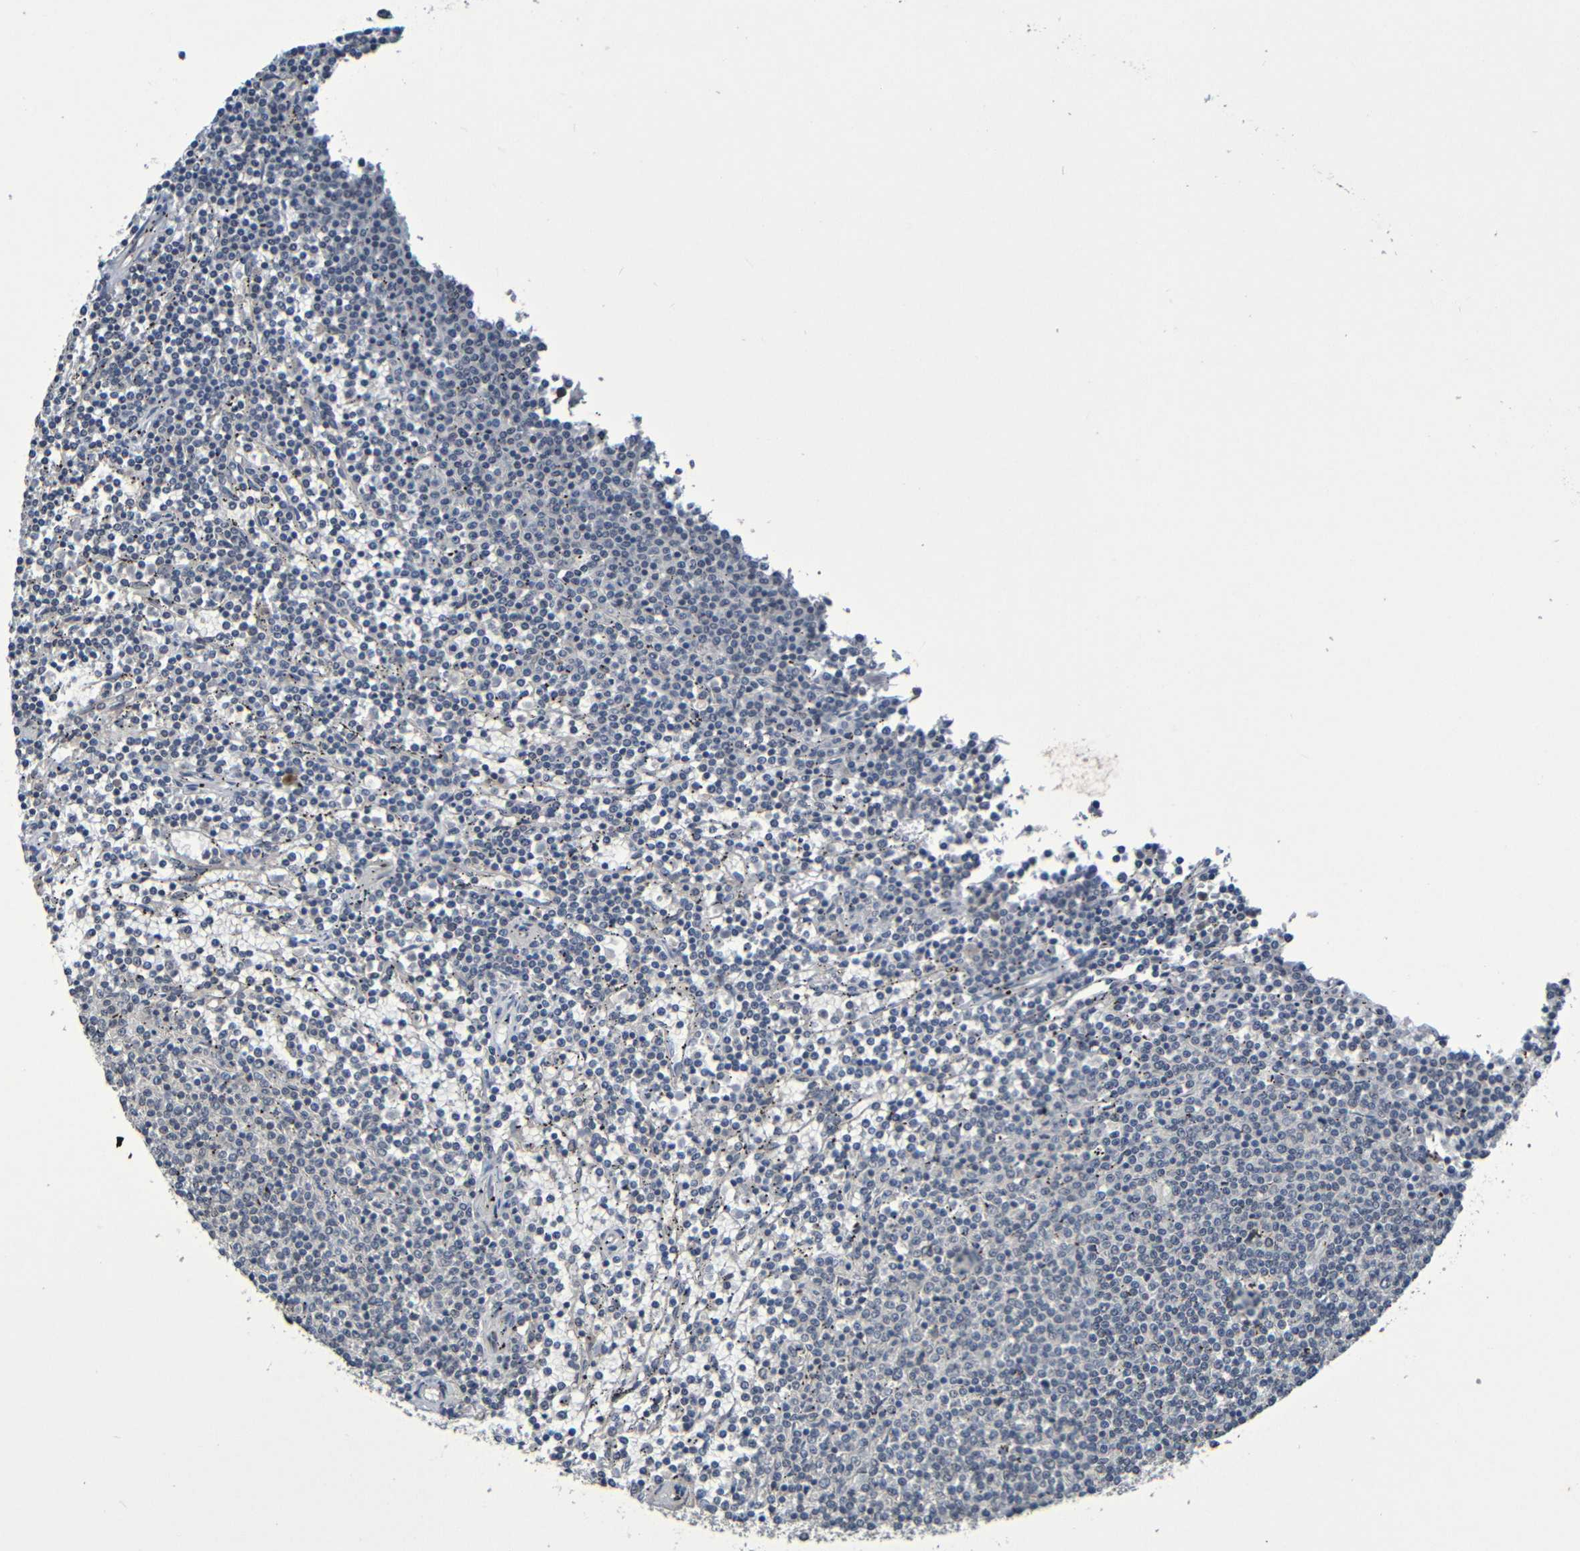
{"staining": {"intensity": "negative", "quantity": "none", "location": "none"}, "tissue": "lymphoma", "cell_type": "Tumor cells", "image_type": "cancer", "snomed": [{"axis": "morphology", "description": "Malignant lymphoma, non-Hodgkin's type, Low grade"}, {"axis": "topography", "description": "Spleen"}], "caption": "High power microscopy histopathology image of an immunohistochemistry (IHC) image of lymphoma, revealing no significant expression in tumor cells.", "gene": "C3AR1", "patient": {"sex": "female", "age": 50}}